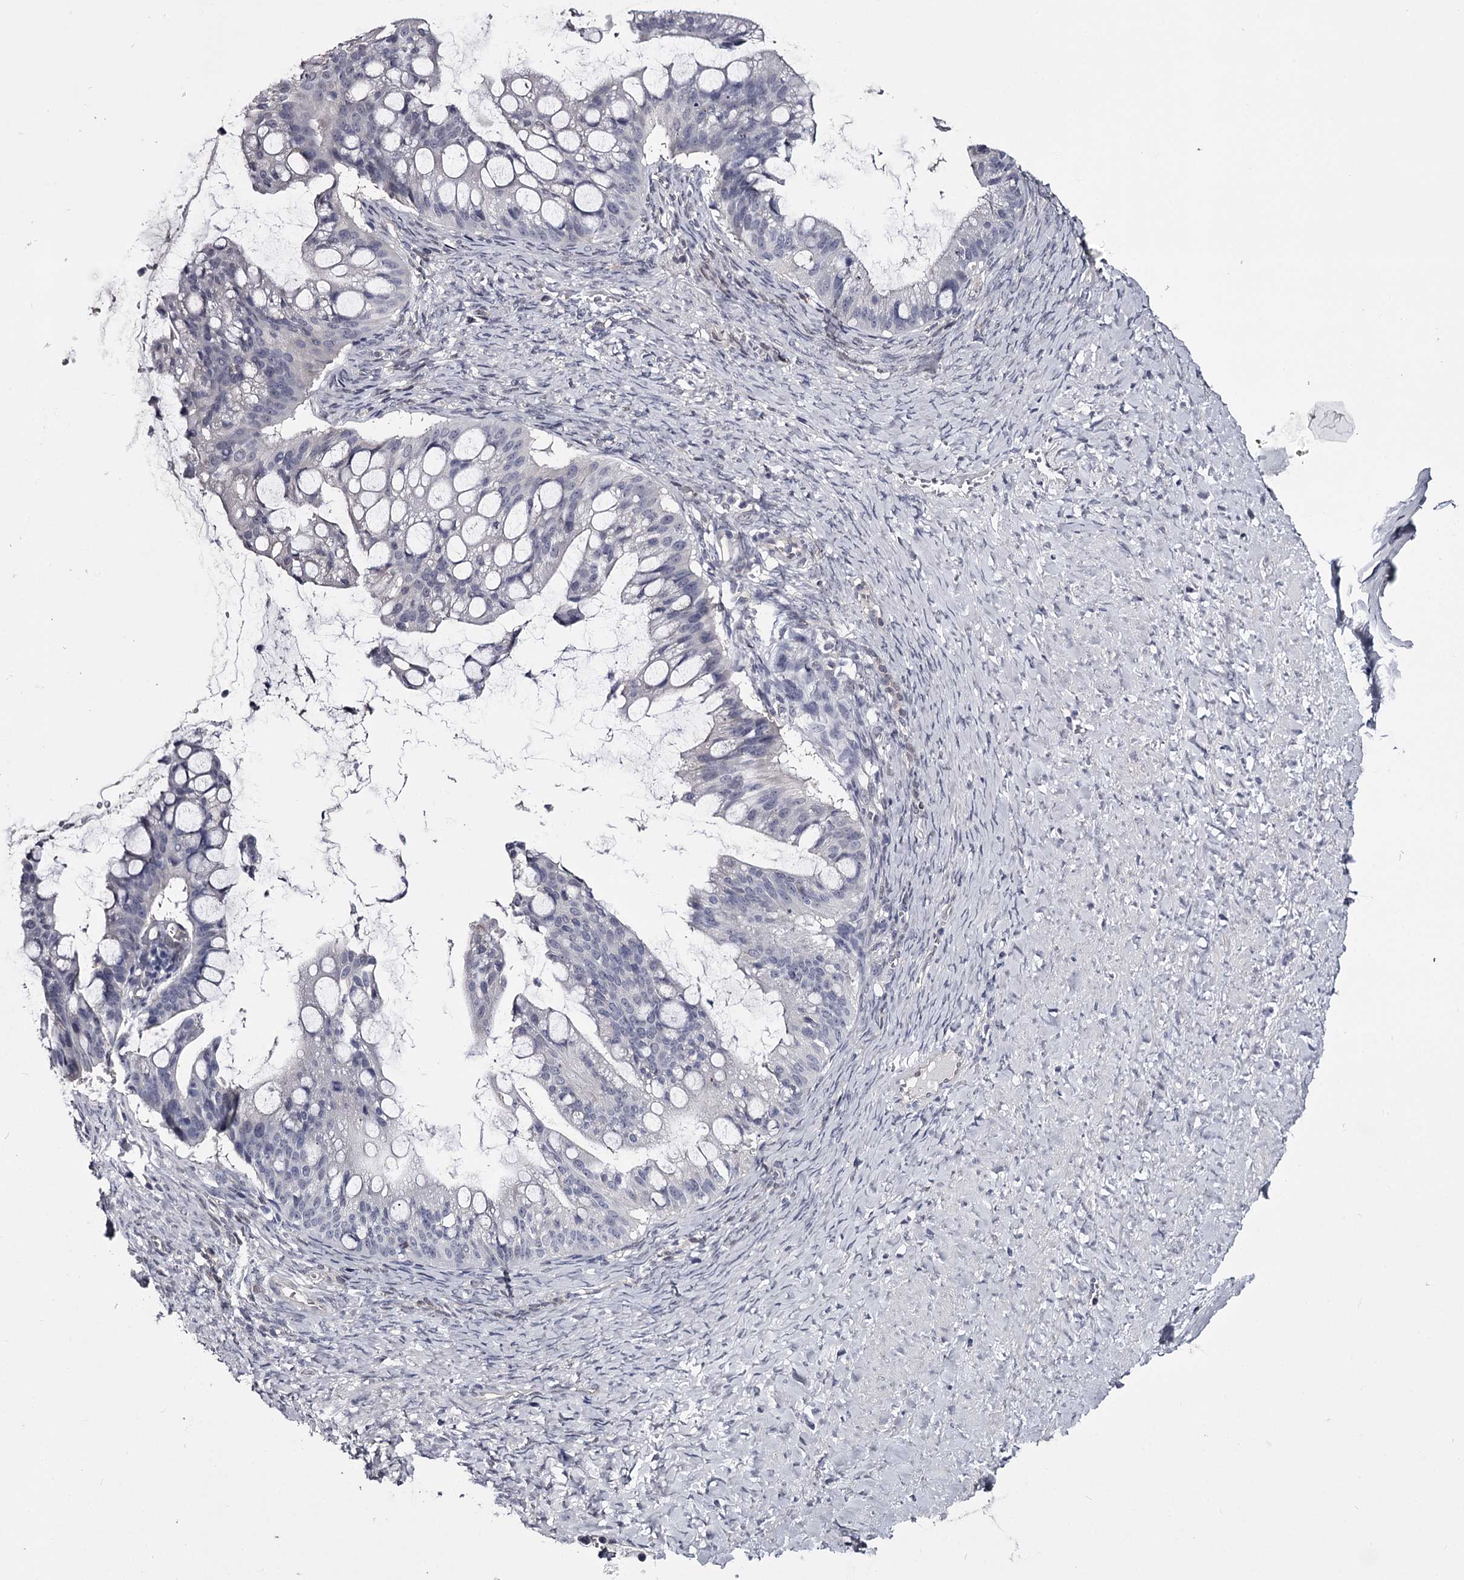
{"staining": {"intensity": "negative", "quantity": "none", "location": "none"}, "tissue": "ovarian cancer", "cell_type": "Tumor cells", "image_type": "cancer", "snomed": [{"axis": "morphology", "description": "Cystadenocarcinoma, mucinous, NOS"}, {"axis": "topography", "description": "Ovary"}], "caption": "IHC of human ovarian cancer shows no expression in tumor cells.", "gene": "GSTO1", "patient": {"sex": "female", "age": 73}}